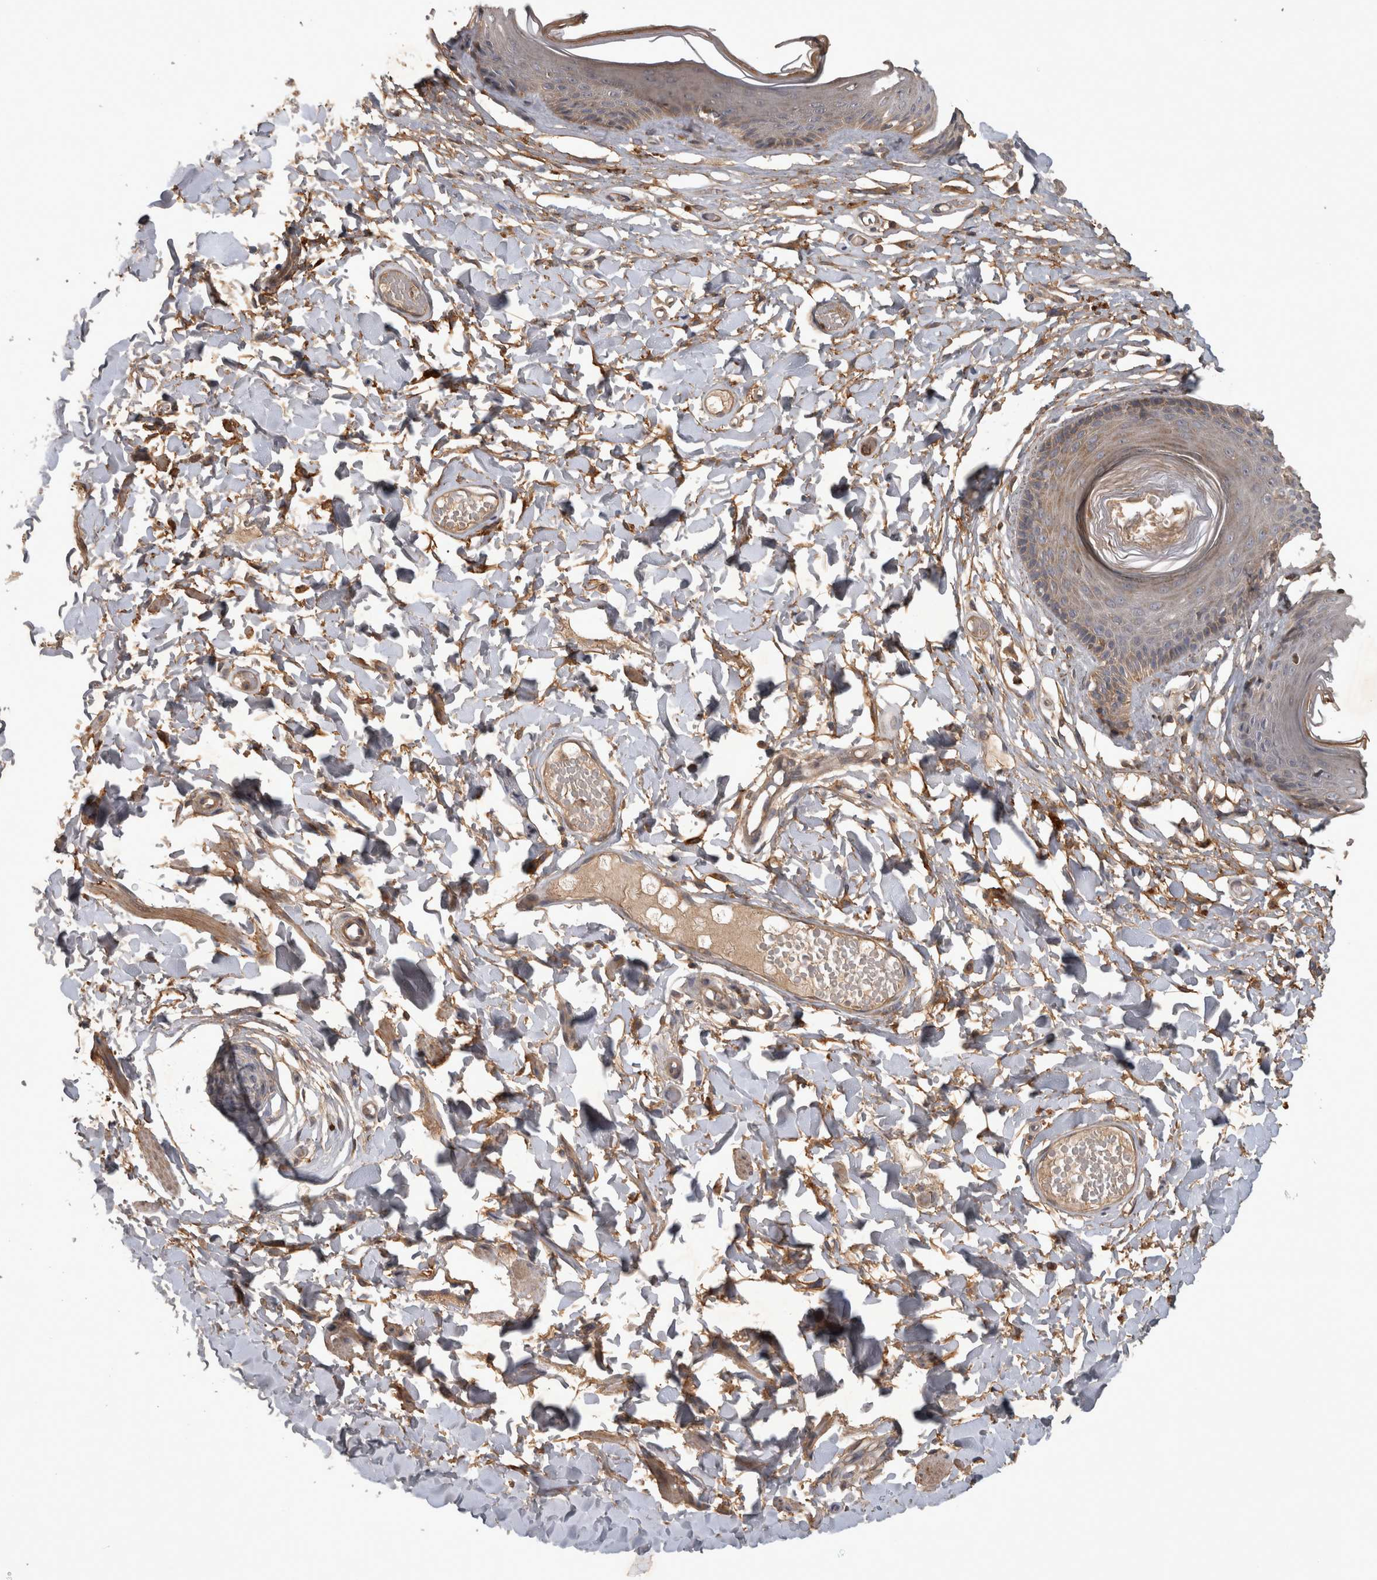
{"staining": {"intensity": "moderate", "quantity": "<25%", "location": "cytoplasmic/membranous"}, "tissue": "skin", "cell_type": "Epidermal cells", "image_type": "normal", "snomed": [{"axis": "morphology", "description": "Normal tissue, NOS"}, {"axis": "topography", "description": "Vulva"}], "caption": "Immunohistochemical staining of benign skin reveals low levels of moderate cytoplasmic/membranous positivity in approximately <25% of epidermal cells.", "gene": "TRMT61B", "patient": {"sex": "female", "age": 73}}